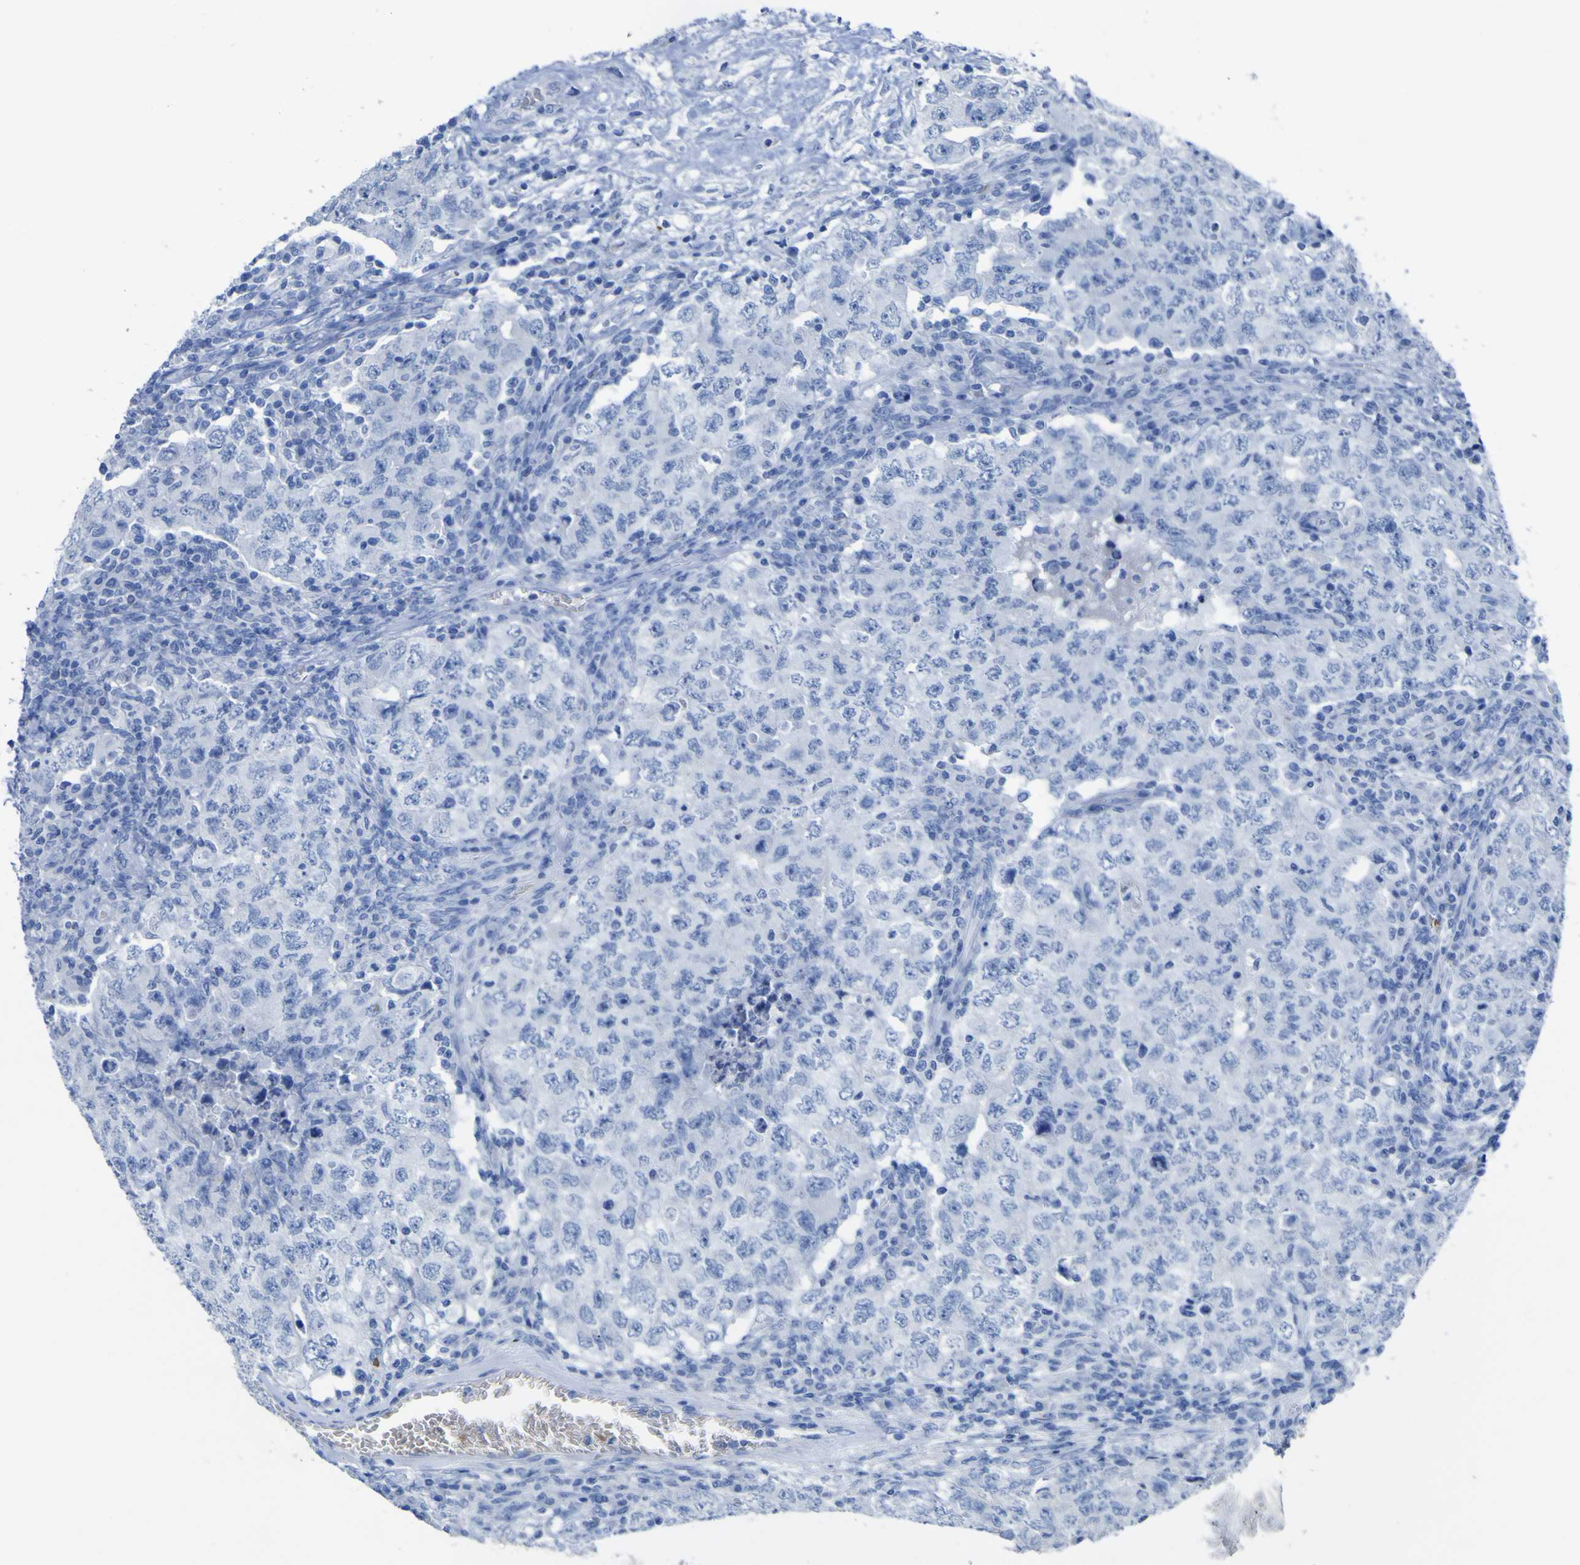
{"staining": {"intensity": "negative", "quantity": "none", "location": "none"}, "tissue": "testis cancer", "cell_type": "Tumor cells", "image_type": "cancer", "snomed": [{"axis": "morphology", "description": "Carcinoma, Embryonal, NOS"}, {"axis": "topography", "description": "Testis"}], "caption": "Tumor cells are negative for protein expression in human testis cancer (embryonal carcinoma).", "gene": "GCM1", "patient": {"sex": "male", "age": 26}}